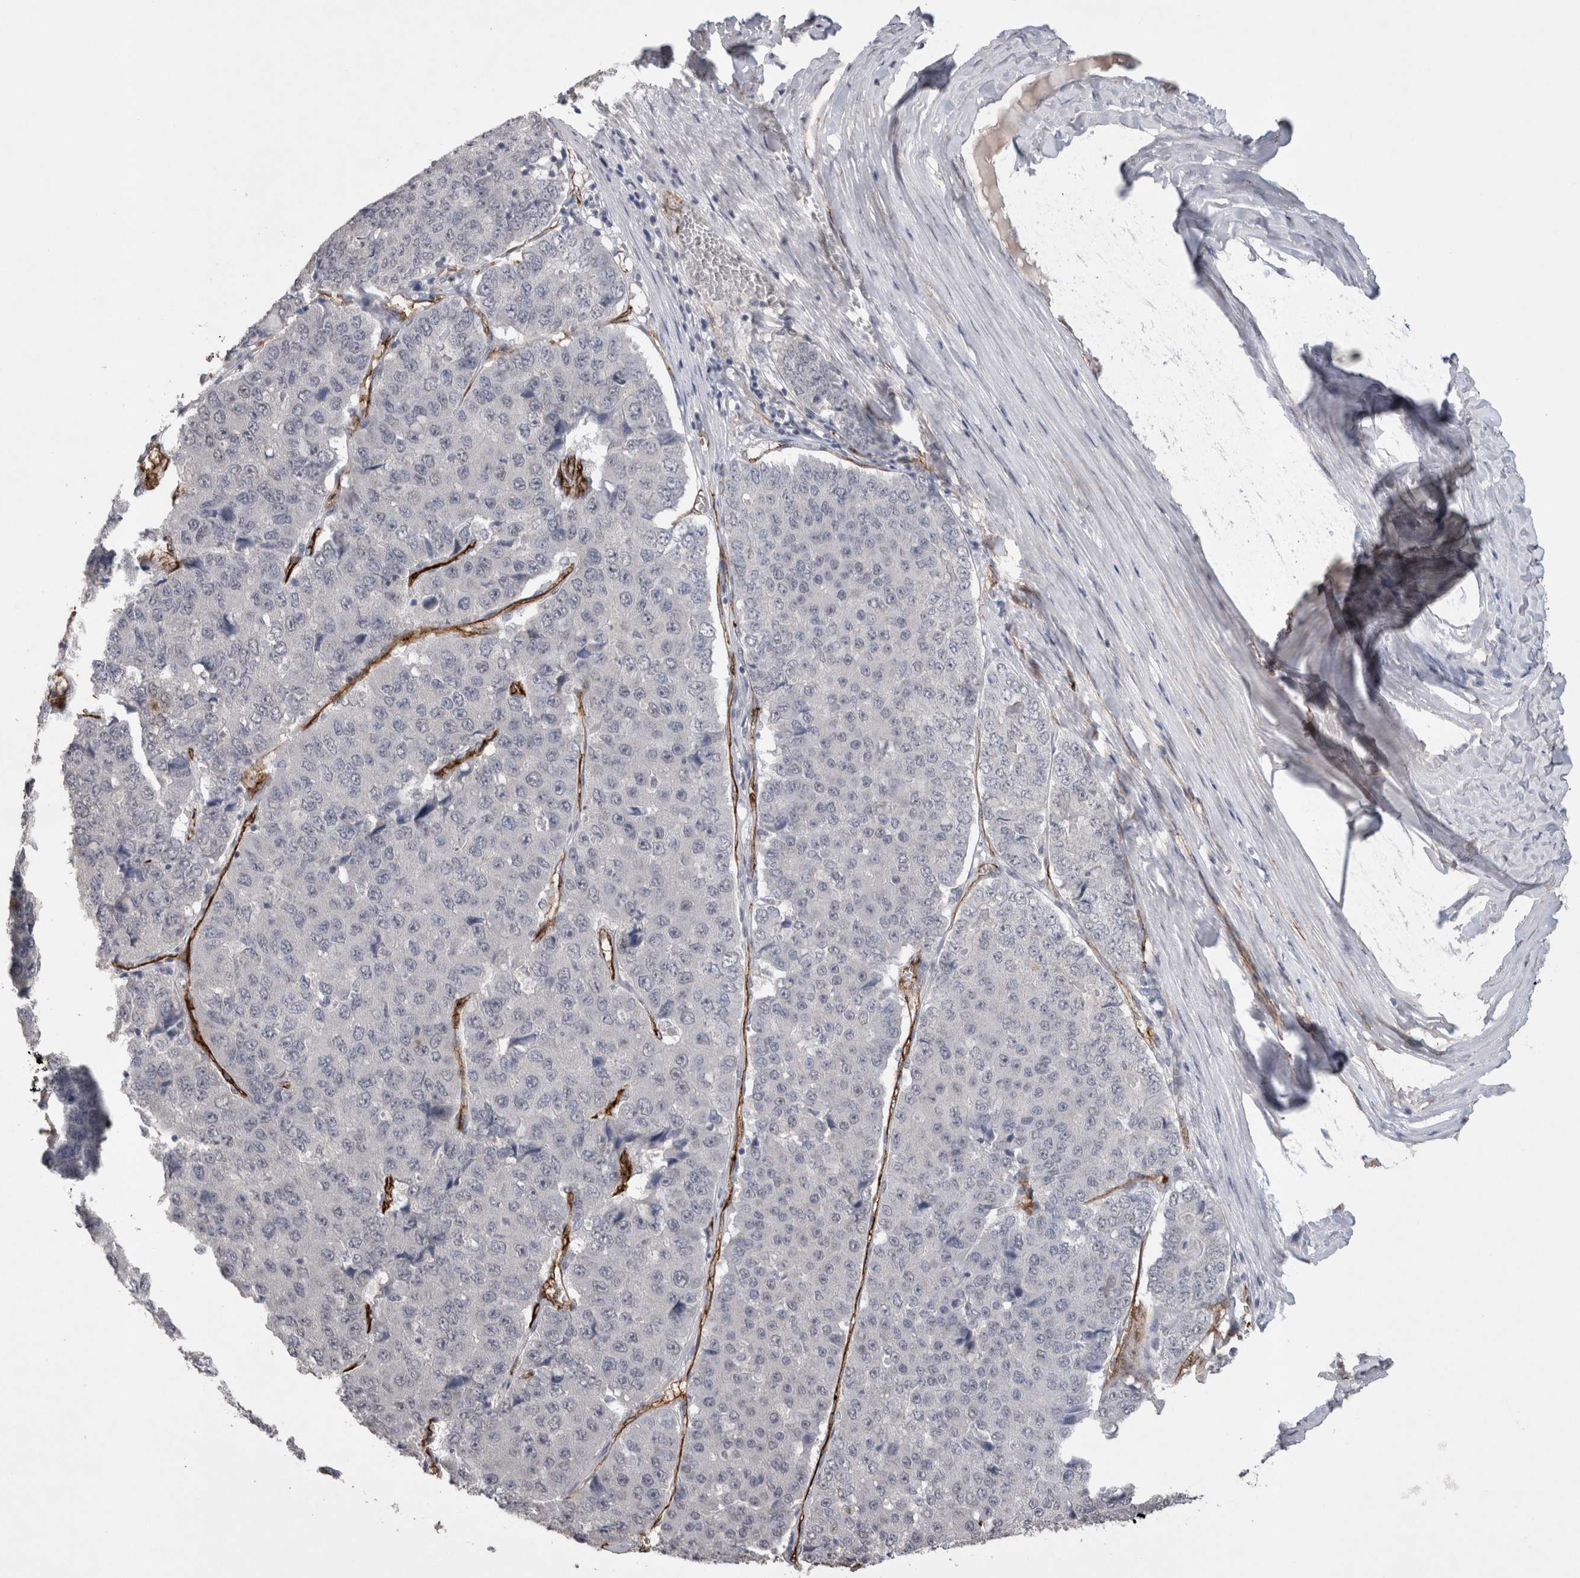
{"staining": {"intensity": "negative", "quantity": "none", "location": "none"}, "tissue": "pancreatic cancer", "cell_type": "Tumor cells", "image_type": "cancer", "snomed": [{"axis": "morphology", "description": "Adenocarcinoma, NOS"}, {"axis": "topography", "description": "Pancreas"}], "caption": "Human pancreatic cancer stained for a protein using immunohistochemistry (IHC) exhibits no positivity in tumor cells.", "gene": "CDH13", "patient": {"sex": "male", "age": 50}}